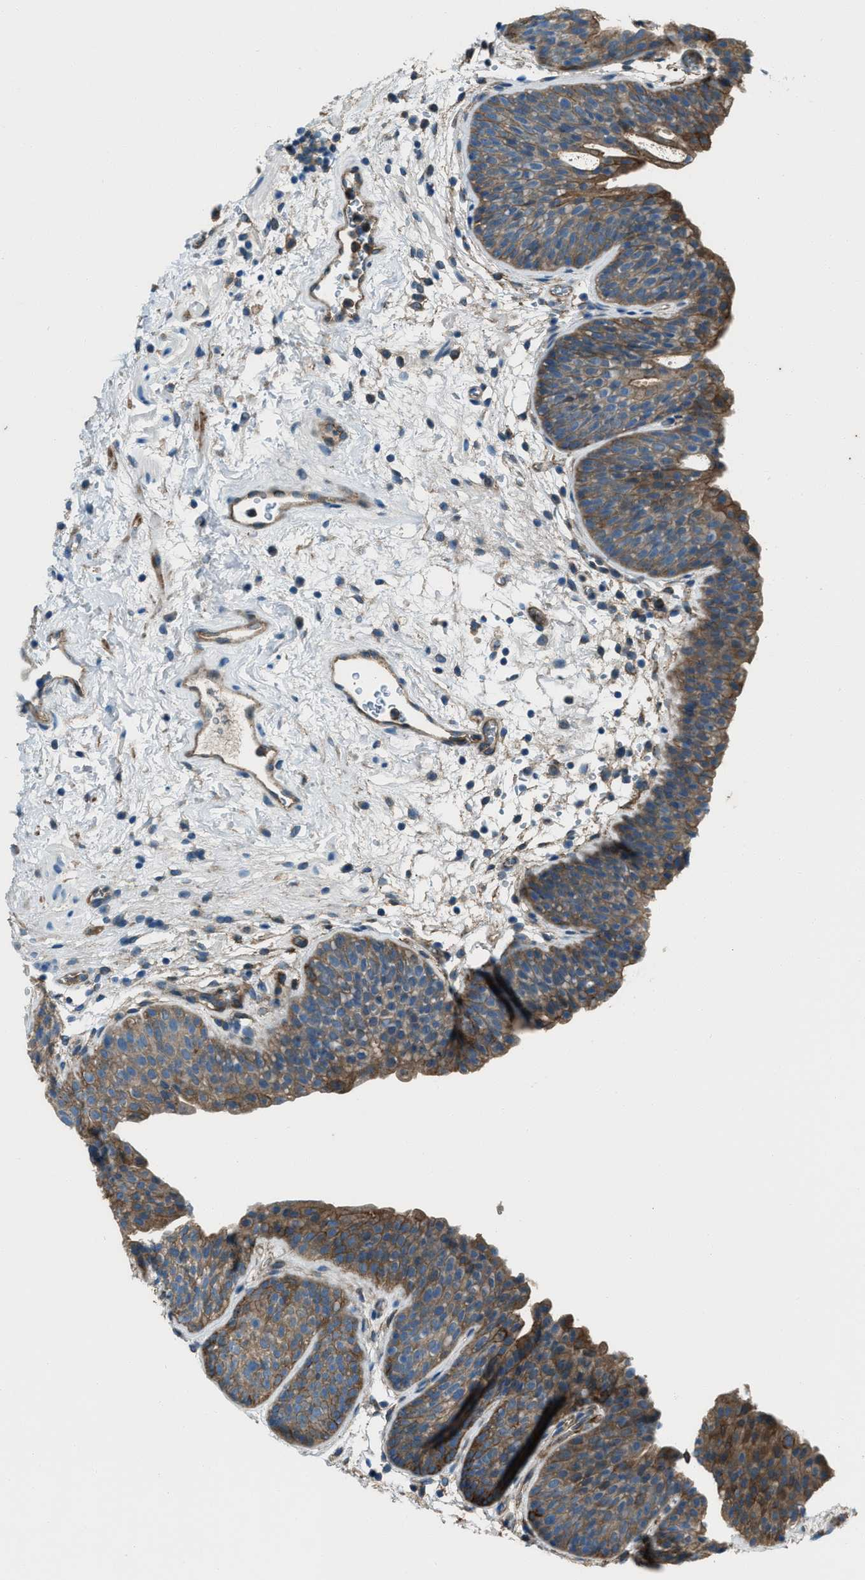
{"staining": {"intensity": "moderate", "quantity": ">75%", "location": "cytoplasmic/membranous"}, "tissue": "urinary bladder", "cell_type": "Urothelial cells", "image_type": "normal", "snomed": [{"axis": "morphology", "description": "Normal tissue, NOS"}, {"axis": "topography", "description": "Urinary bladder"}], "caption": "This photomicrograph displays immunohistochemistry staining of normal human urinary bladder, with medium moderate cytoplasmic/membranous staining in approximately >75% of urothelial cells.", "gene": "SVIL", "patient": {"sex": "male", "age": 37}}